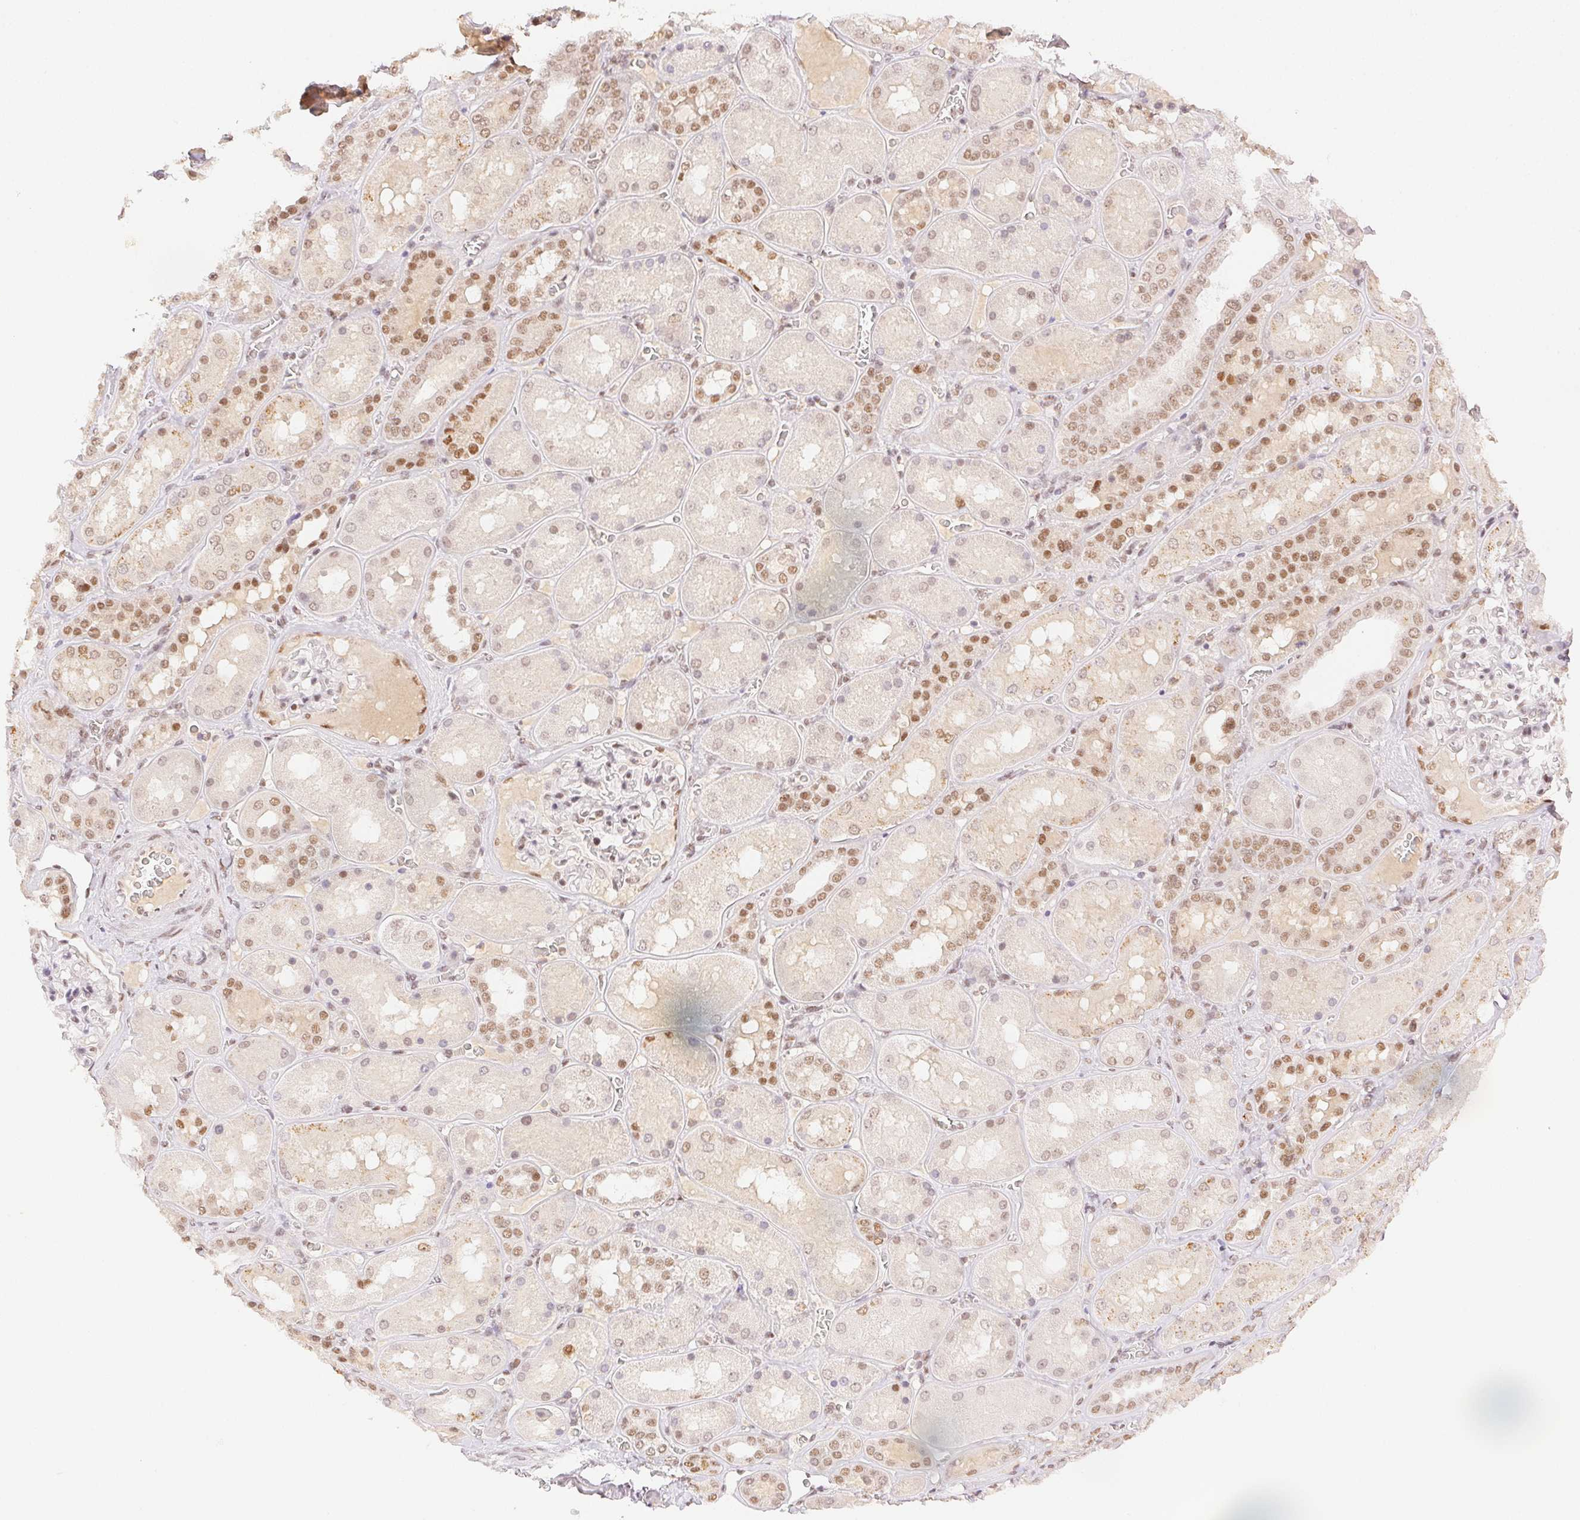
{"staining": {"intensity": "moderate", "quantity": "25%-75%", "location": "nuclear"}, "tissue": "kidney", "cell_type": "Cells in glomeruli", "image_type": "normal", "snomed": [{"axis": "morphology", "description": "Normal tissue, NOS"}, {"axis": "topography", "description": "Kidney"}], "caption": "Immunohistochemistry (IHC) of normal kidney demonstrates medium levels of moderate nuclear expression in approximately 25%-75% of cells in glomeruli.", "gene": "H2AZ1", "patient": {"sex": "male", "age": 73}}